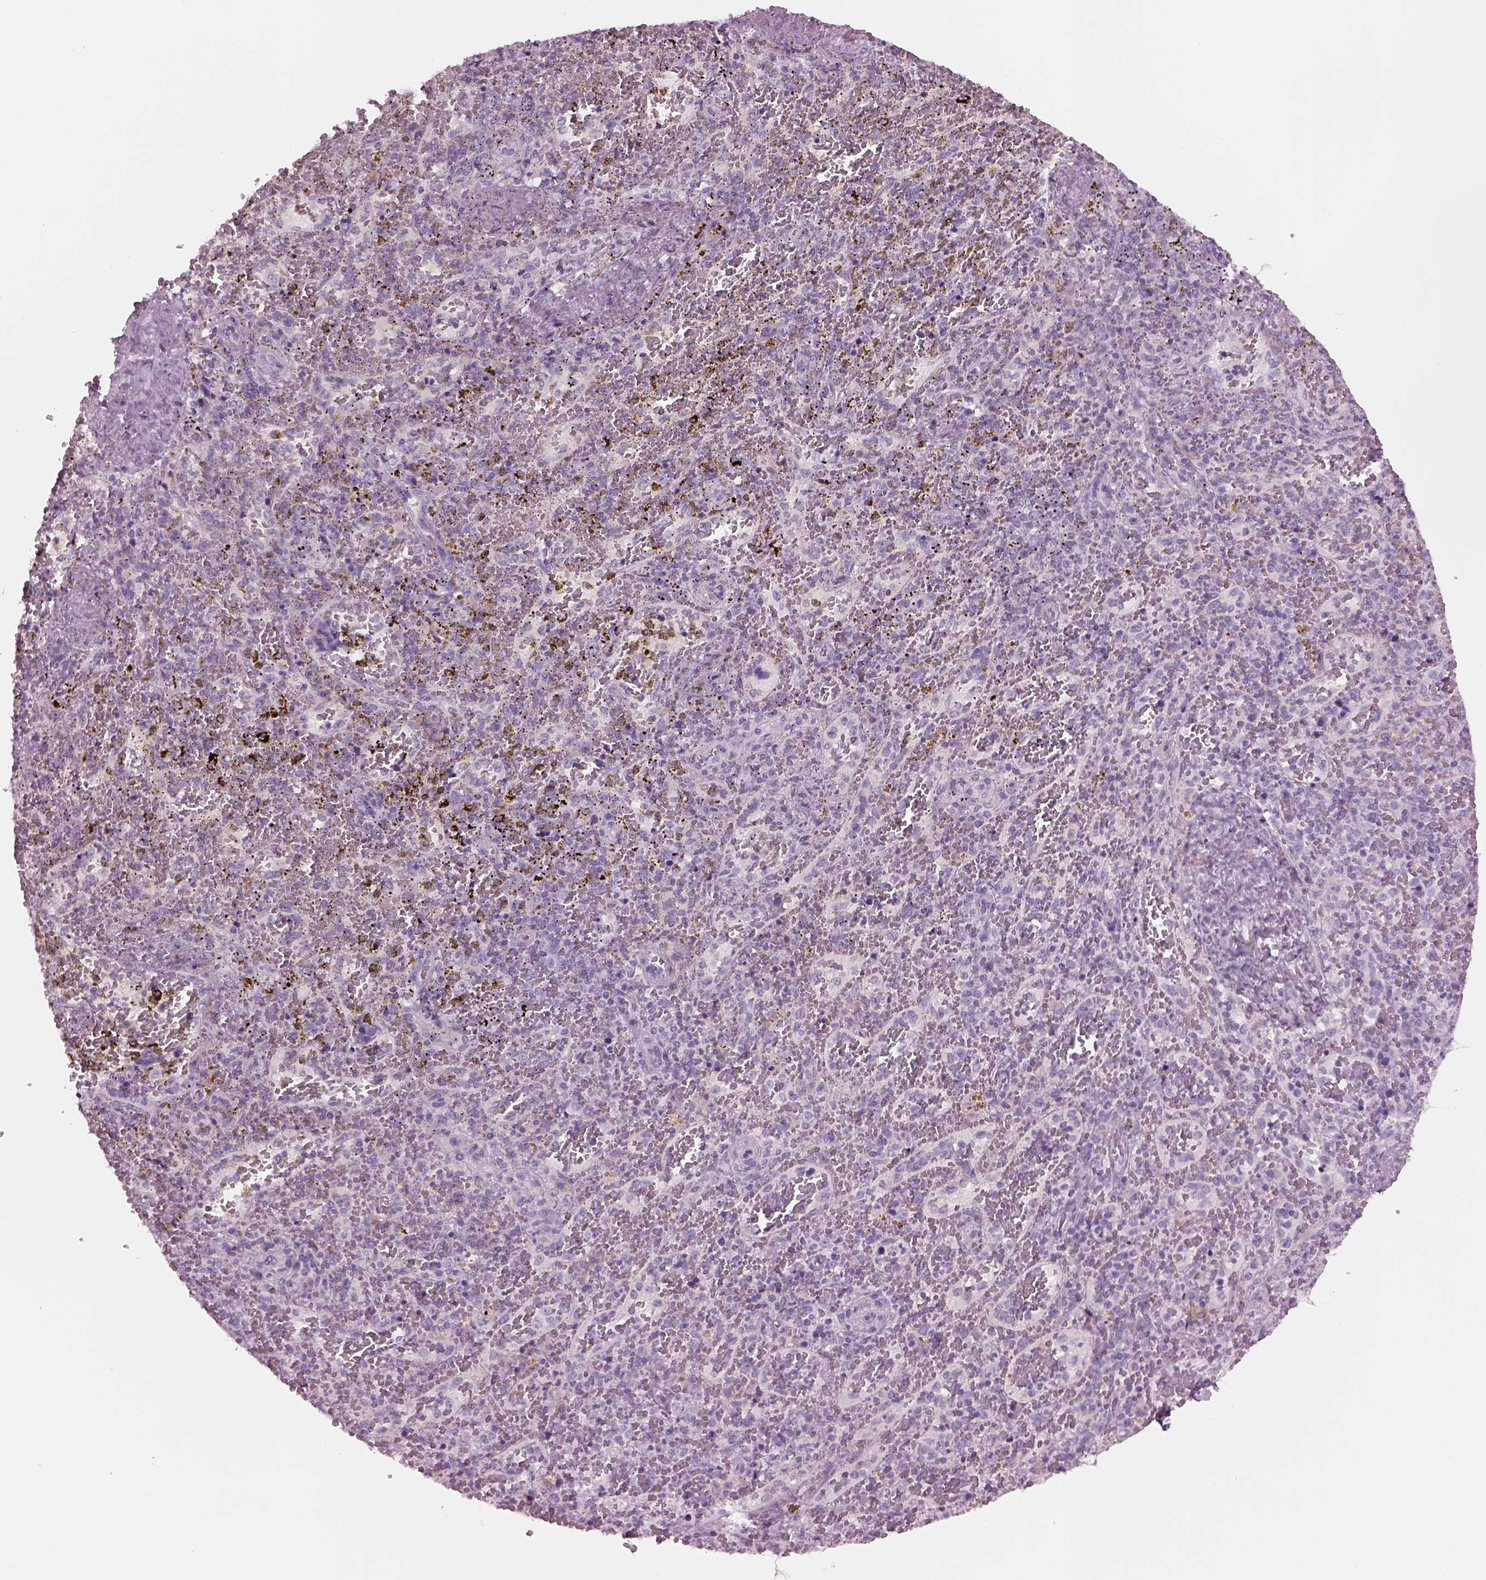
{"staining": {"intensity": "negative", "quantity": "none", "location": "none"}, "tissue": "spleen", "cell_type": "Cells in red pulp", "image_type": "normal", "snomed": [{"axis": "morphology", "description": "Normal tissue, NOS"}, {"axis": "topography", "description": "Spleen"}], "caption": "Immunohistochemical staining of unremarkable spleen displays no significant positivity in cells in red pulp. (DAB (3,3'-diaminobenzidine) immunohistochemistry (IHC) visualized using brightfield microscopy, high magnification).", "gene": "CYLC1", "patient": {"sex": "female", "age": 50}}